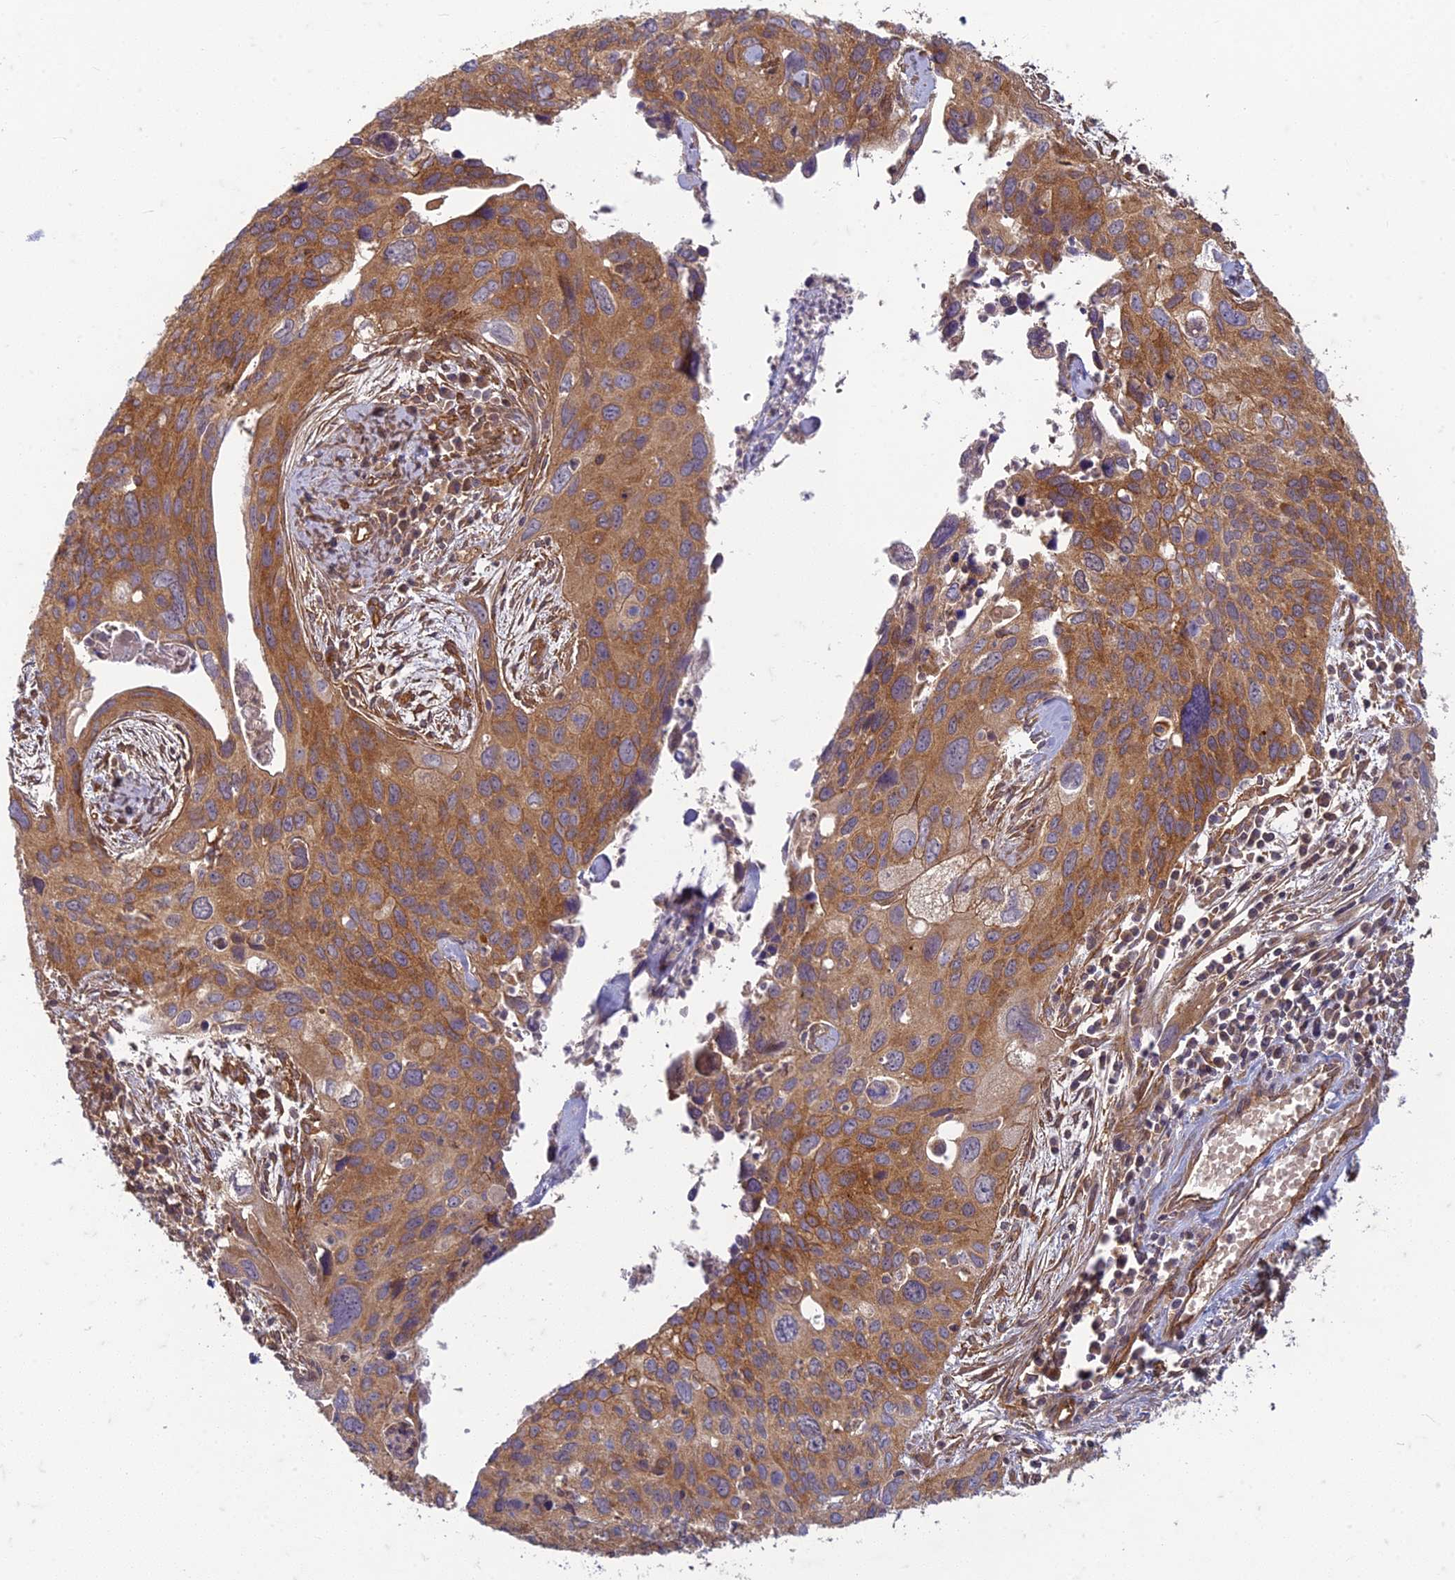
{"staining": {"intensity": "moderate", "quantity": ">75%", "location": "cytoplasmic/membranous"}, "tissue": "cervical cancer", "cell_type": "Tumor cells", "image_type": "cancer", "snomed": [{"axis": "morphology", "description": "Squamous cell carcinoma, NOS"}, {"axis": "topography", "description": "Cervix"}], "caption": "This is a photomicrograph of immunohistochemistry staining of cervical cancer (squamous cell carcinoma), which shows moderate expression in the cytoplasmic/membranous of tumor cells.", "gene": "TCF25", "patient": {"sex": "female", "age": 55}}